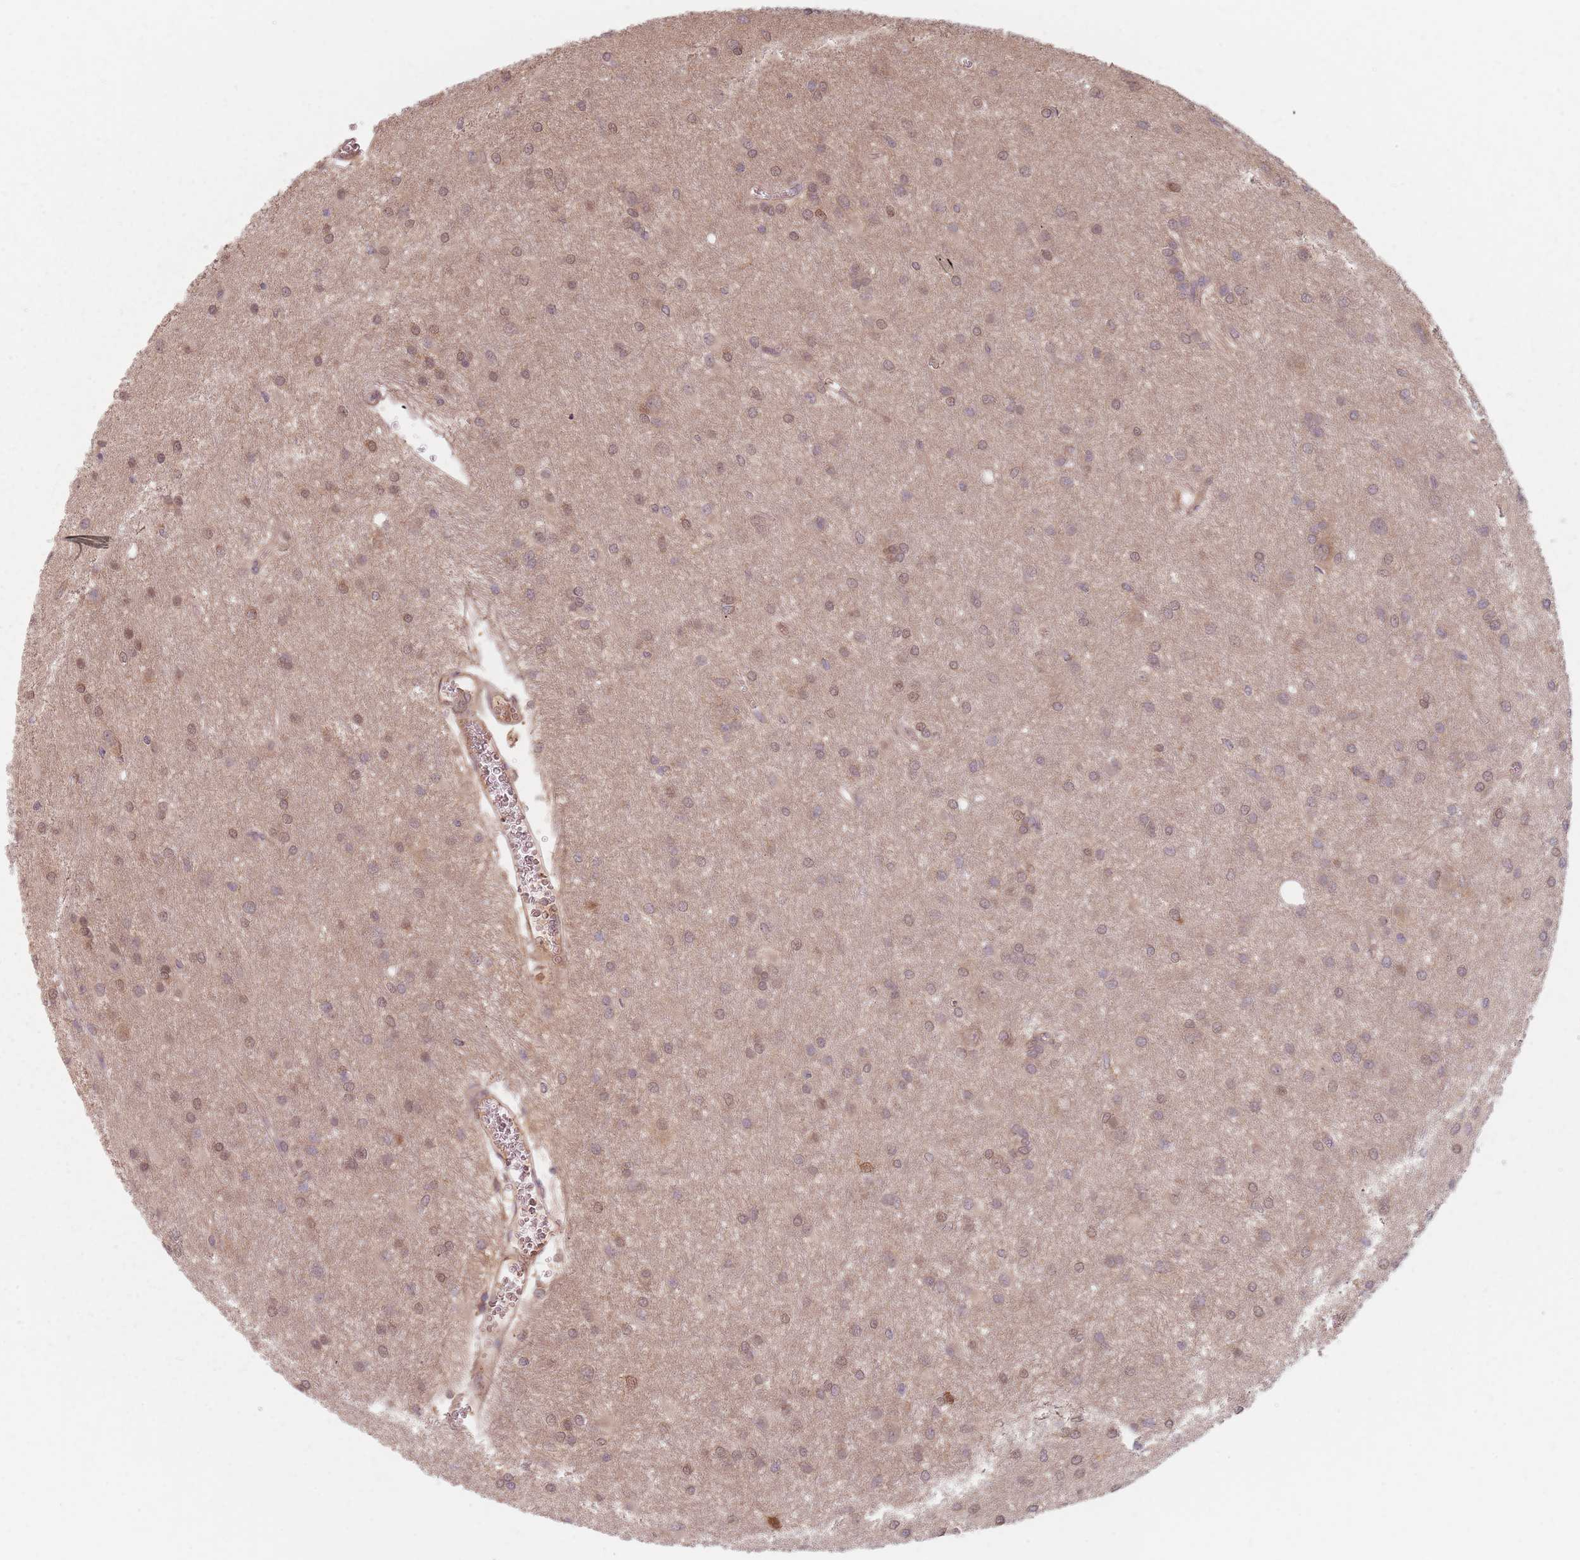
{"staining": {"intensity": "moderate", "quantity": "25%-75%", "location": "nuclear"}, "tissue": "glioma", "cell_type": "Tumor cells", "image_type": "cancer", "snomed": [{"axis": "morphology", "description": "Glioma, malignant, High grade"}, {"axis": "topography", "description": "Brain"}], "caption": "The histopathology image displays immunohistochemical staining of malignant glioma (high-grade). There is moderate nuclear expression is identified in about 25%-75% of tumor cells.", "gene": "NAXE", "patient": {"sex": "female", "age": 50}}